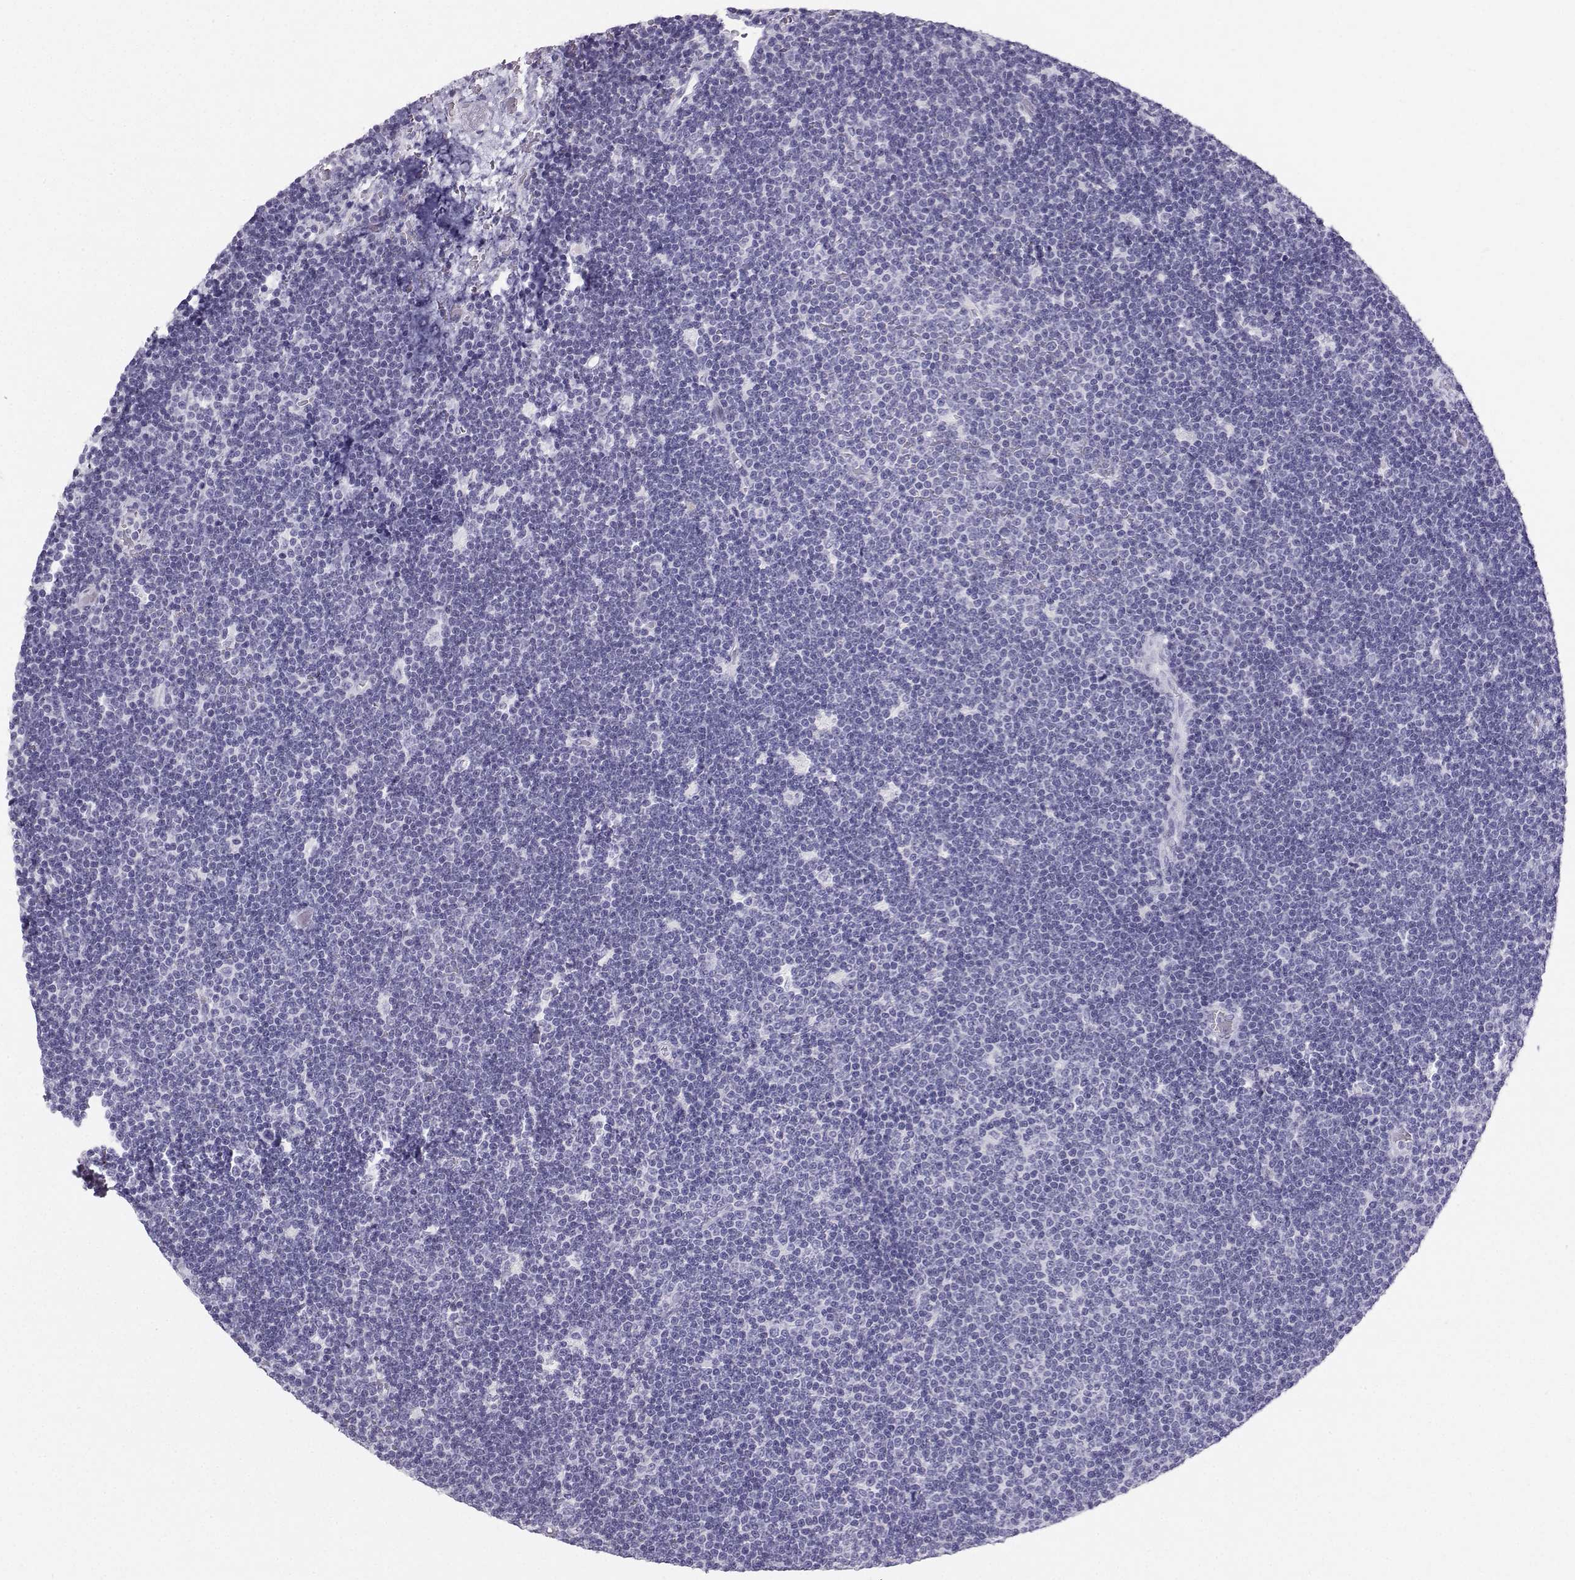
{"staining": {"intensity": "negative", "quantity": "none", "location": "none"}, "tissue": "lymphoma", "cell_type": "Tumor cells", "image_type": "cancer", "snomed": [{"axis": "morphology", "description": "Malignant lymphoma, non-Hodgkin's type, Low grade"}, {"axis": "topography", "description": "Brain"}], "caption": "A high-resolution histopathology image shows IHC staining of low-grade malignant lymphoma, non-Hodgkin's type, which shows no significant staining in tumor cells.", "gene": "IQCD", "patient": {"sex": "female", "age": 66}}